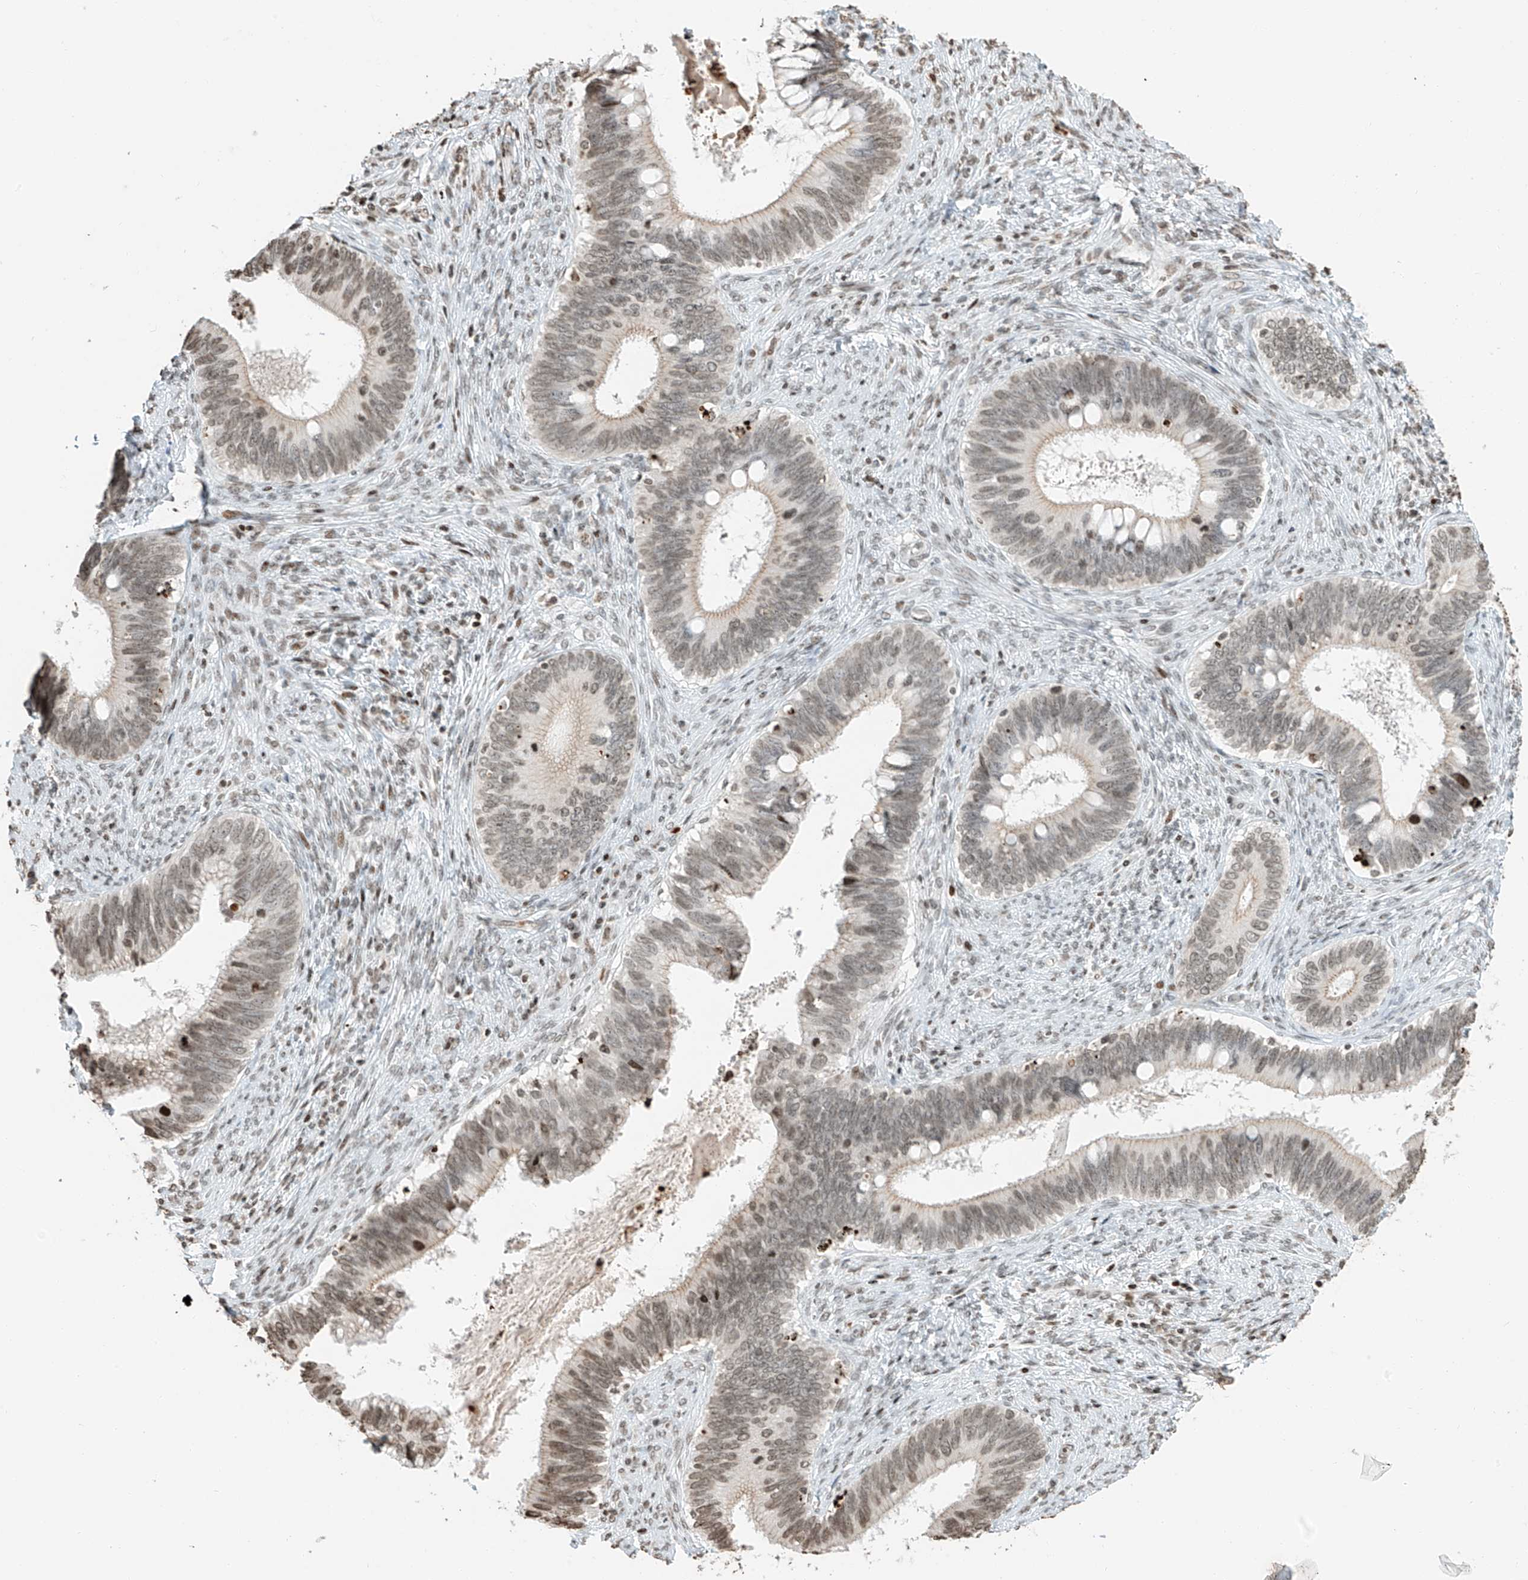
{"staining": {"intensity": "moderate", "quantity": "25%-75%", "location": "nuclear"}, "tissue": "cervical cancer", "cell_type": "Tumor cells", "image_type": "cancer", "snomed": [{"axis": "morphology", "description": "Adenocarcinoma, NOS"}, {"axis": "topography", "description": "Cervix"}], "caption": "IHC micrograph of human cervical adenocarcinoma stained for a protein (brown), which demonstrates medium levels of moderate nuclear staining in approximately 25%-75% of tumor cells.", "gene": "C17orf58", "patient": {"sex": "female", "age": 42}}